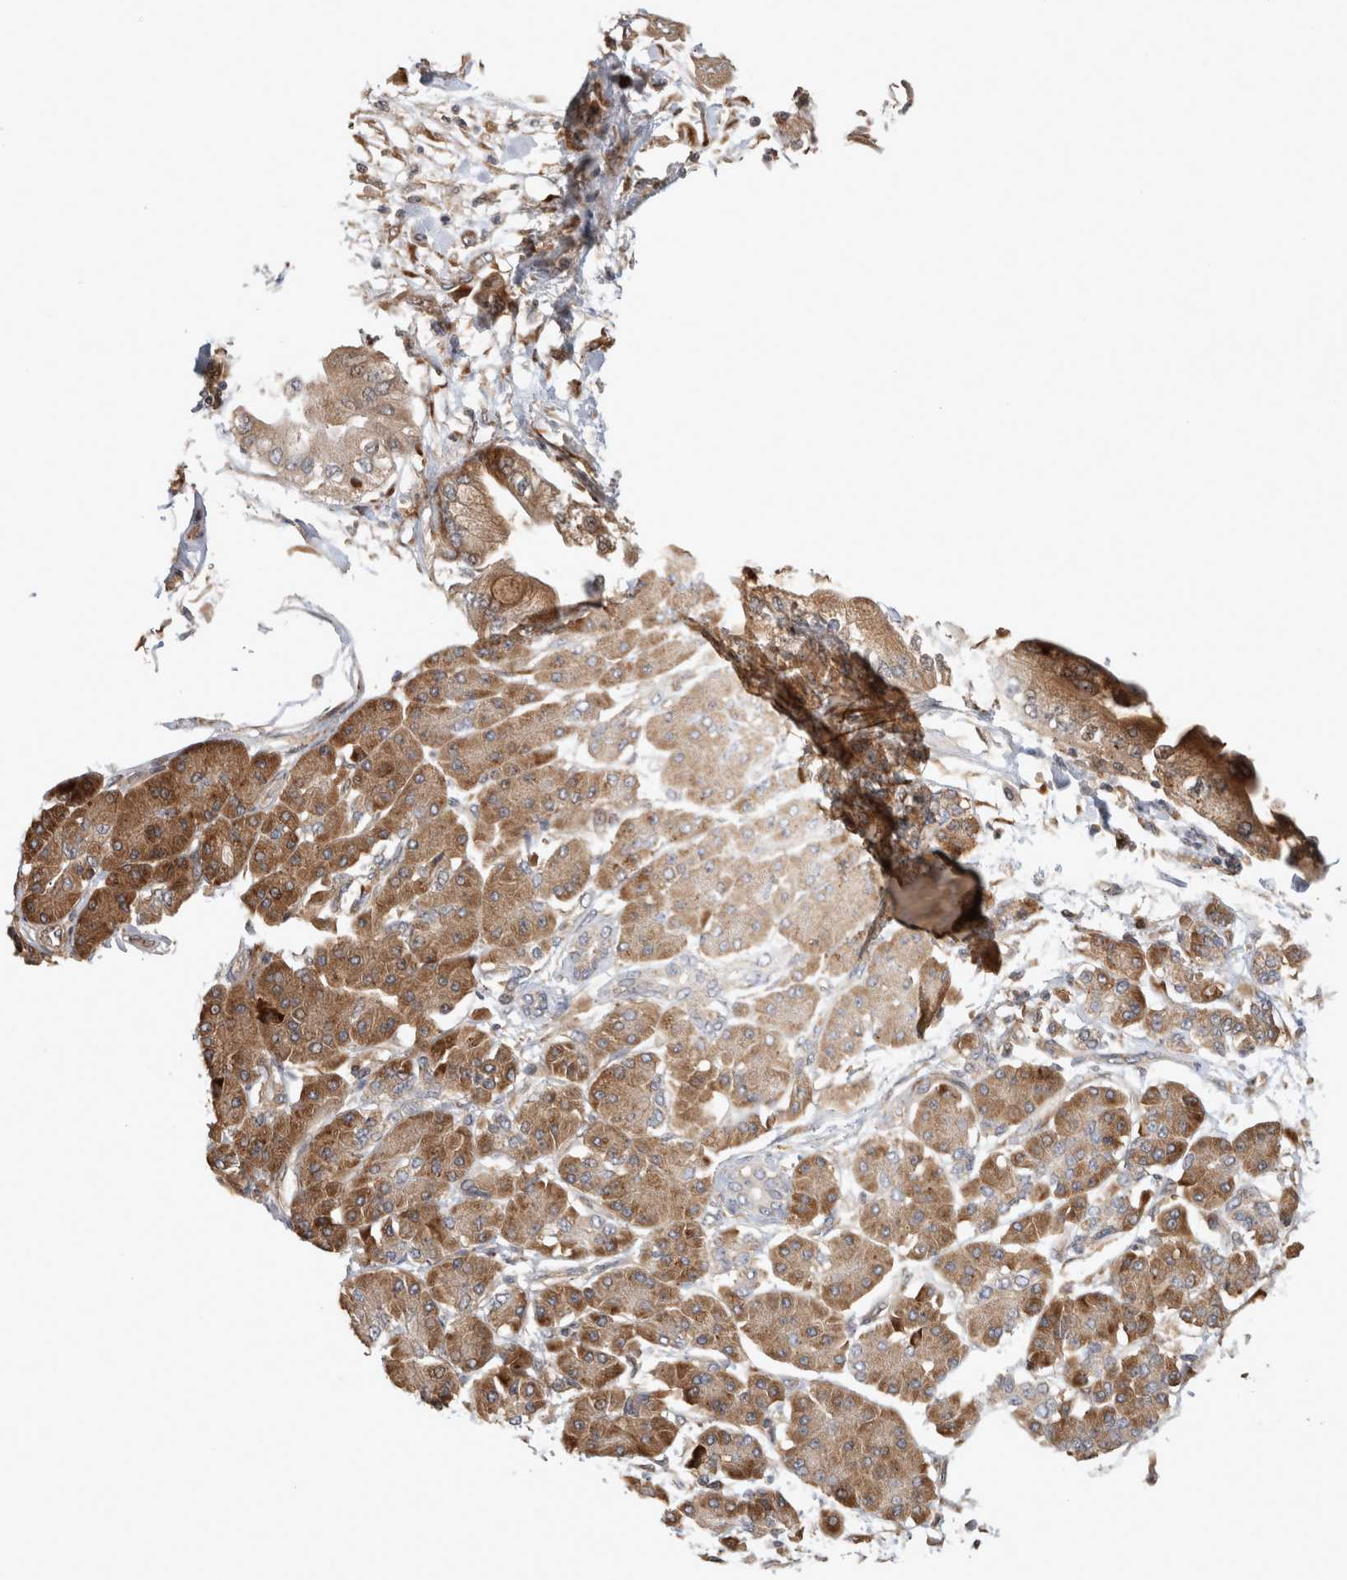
{"staining": {"intensity": "moderate", "quantity": ">75%", "location": "cytoplasmic/membranous"}, "tissue": "pancreatic cancer", "cell_type": "Tumor cells", "image_type": "cancer", "snomed": [{"axis": "morphology", "description": "Adenocarcinoma, NOS"}, {"axis": "morphology", "description": "Adenocarcinoma, metastatic, NOS"}, {"axis": "topography", "description": "Lymph node"}, {"axis": "topography", "description": "Pancreas"}, {"axis": "topography", "description": "Duodenum"}], "caption": "An immunohistochemistry micrograph of neoplastic tissue is shown. Protein staining in brown labels moderate cytoplasmic/membranous positivity in pancreatic adenocarcinoma within tumor cells.", "gene": "PCDHB15", "patient": {"sex": "female", "age": 64}}